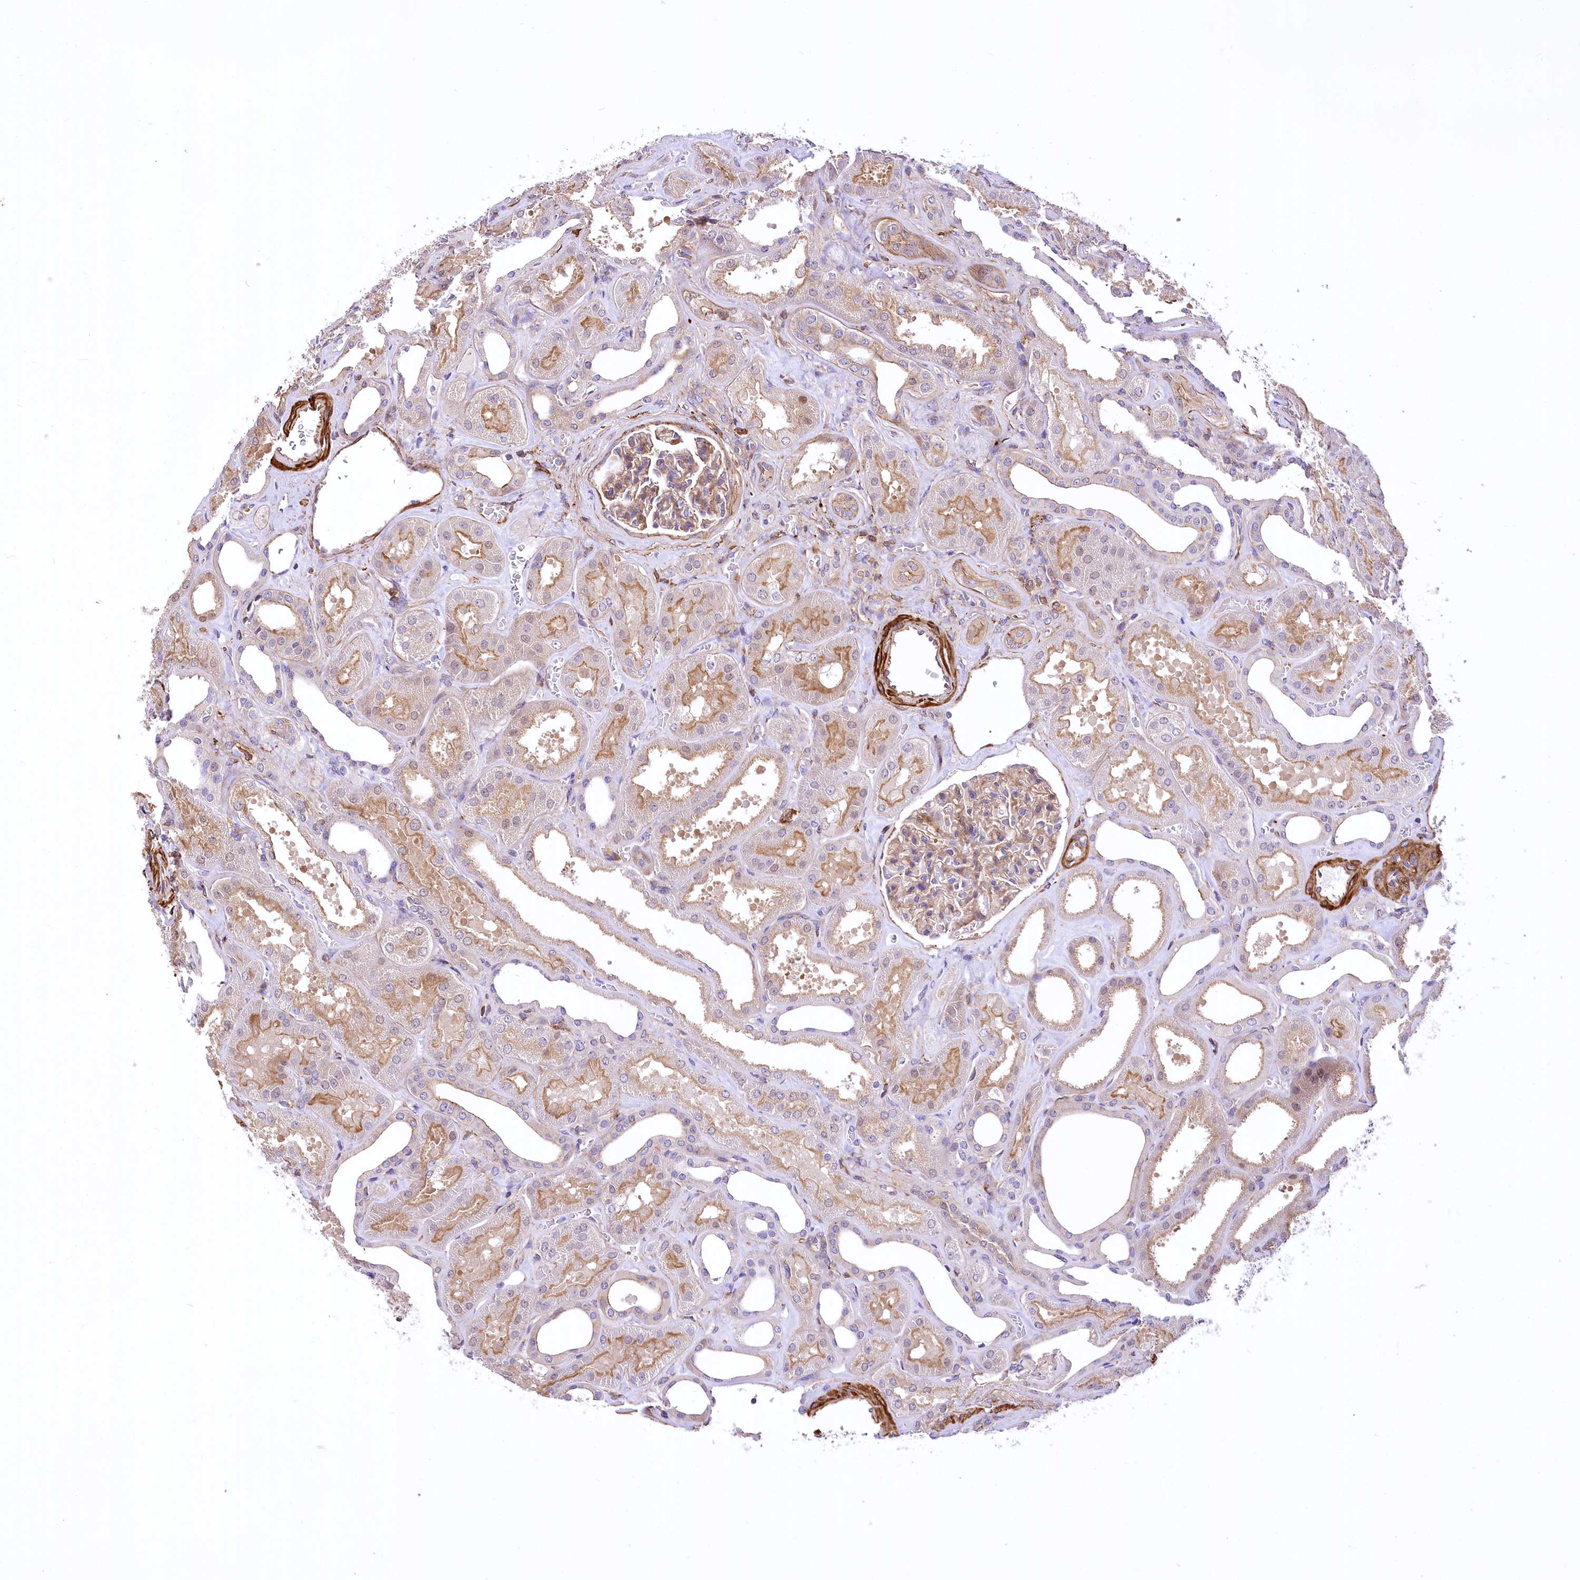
{"staining": {"intensity": "weak", "quantity": "25%-75%", "location": "cytoplasmic/membranous"}, "tissue": "kidney", "cell_type": "Cells in glomeruli", "image_type": "normal", "snomed": [{"axis": "morphology", "description": "Normal tissue, NOS"}, {"axis": "morphology", "description": "Adenocarcinoma, NOS"}, {"axis": "topography", "description": "Kidney"}], "caption": "This is a micrograph of immunohistochemistry (IHC) staining of benign kidney, which shows weak staining in the cytoplasmic/membranous of cells in glomeruli.", "gene": "DPP3", "patient": {"sex": "female", "age": 68}}